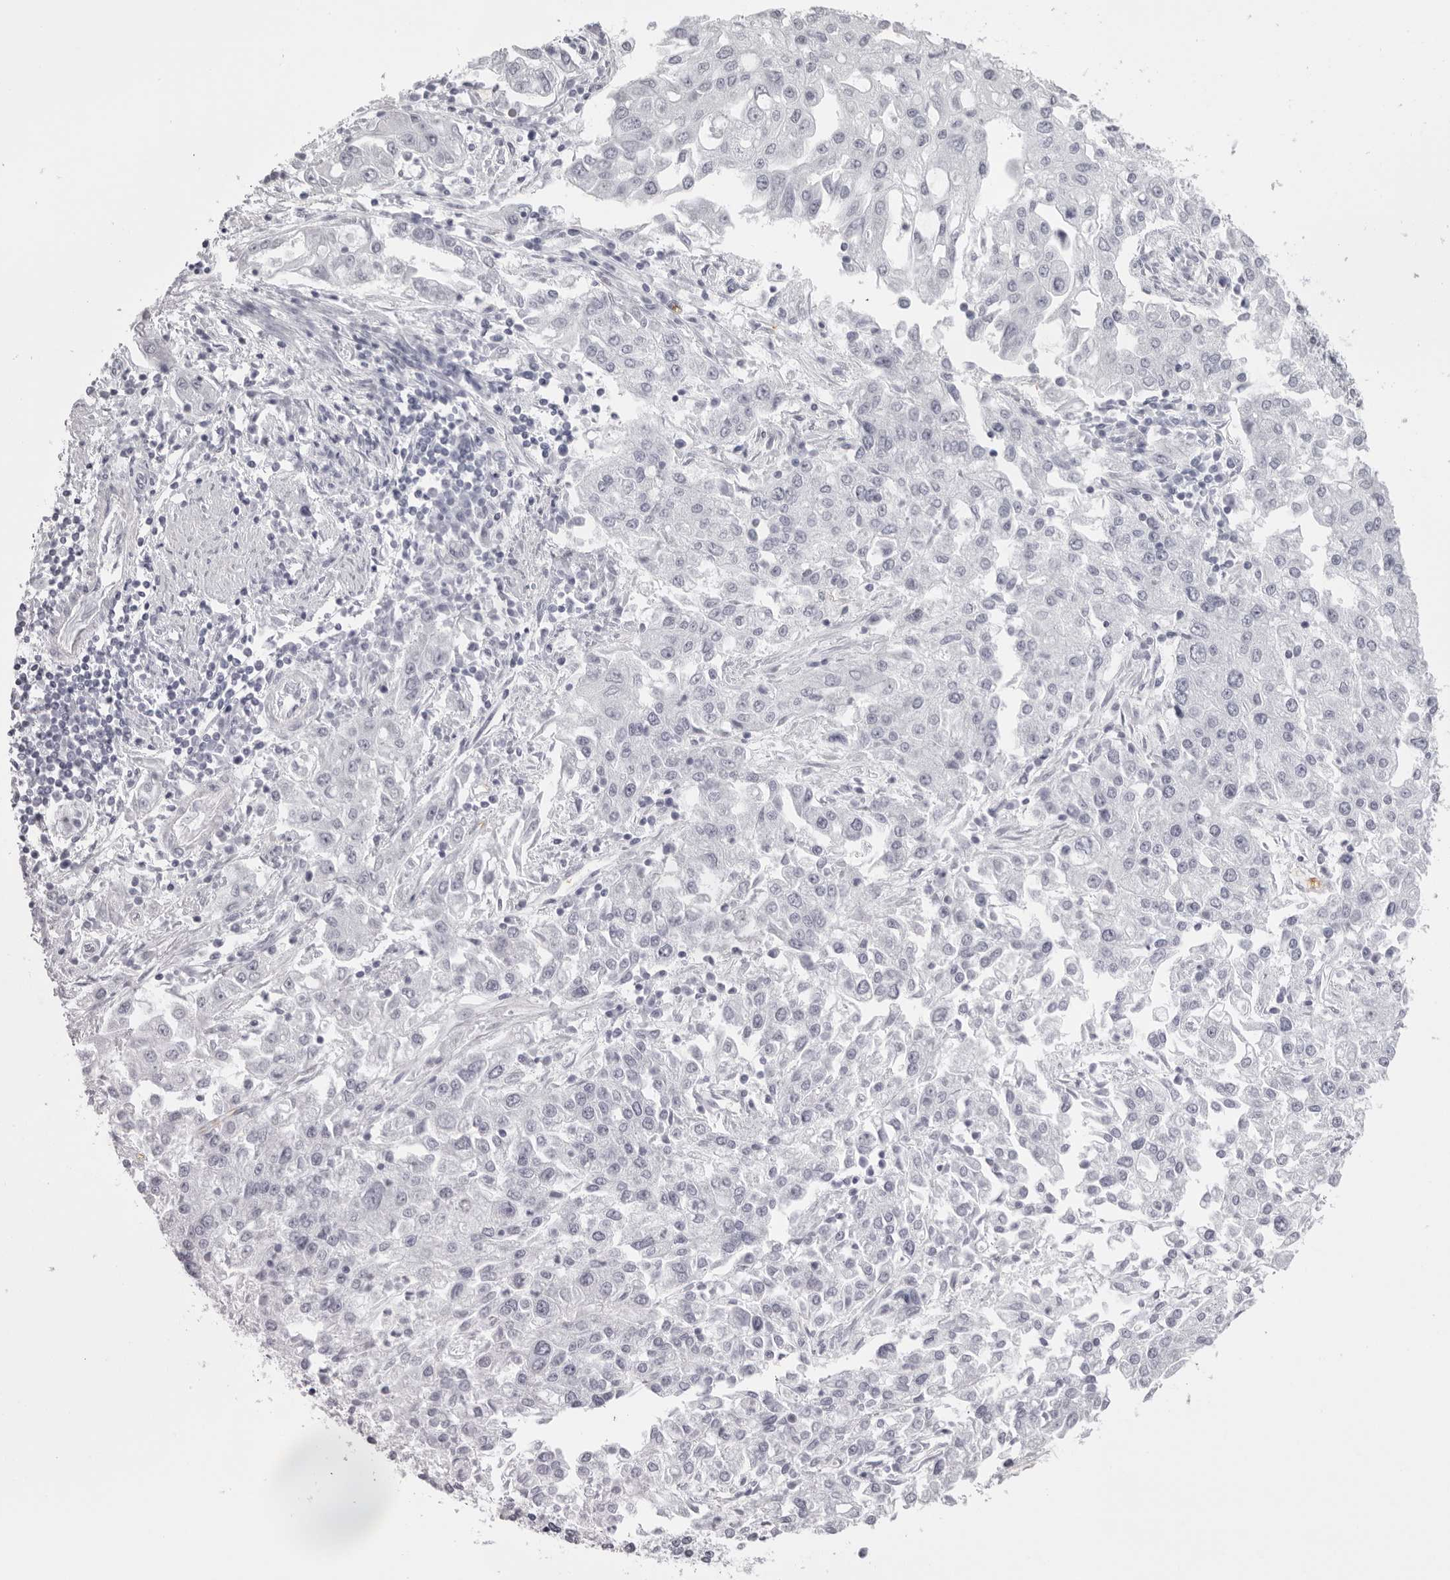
{"staining": {"intensity": "negative", "quantity": "none", "location": "none"}, "tissue": "endometrial cancer", "cell_type": "Tumor cells", "image_type": "cancer", "snomed": [{"axis": "morphology", "description": "Adenocarcinoma, NOS"}, {"axis": "topography", "description": "Endometrium"}], "caption": "Tumor cells show no significant protein positivity in adenocarcinoma (endometrial).", "gene": "SPTA1", "patient": {"sex": "female", "age": 49}}